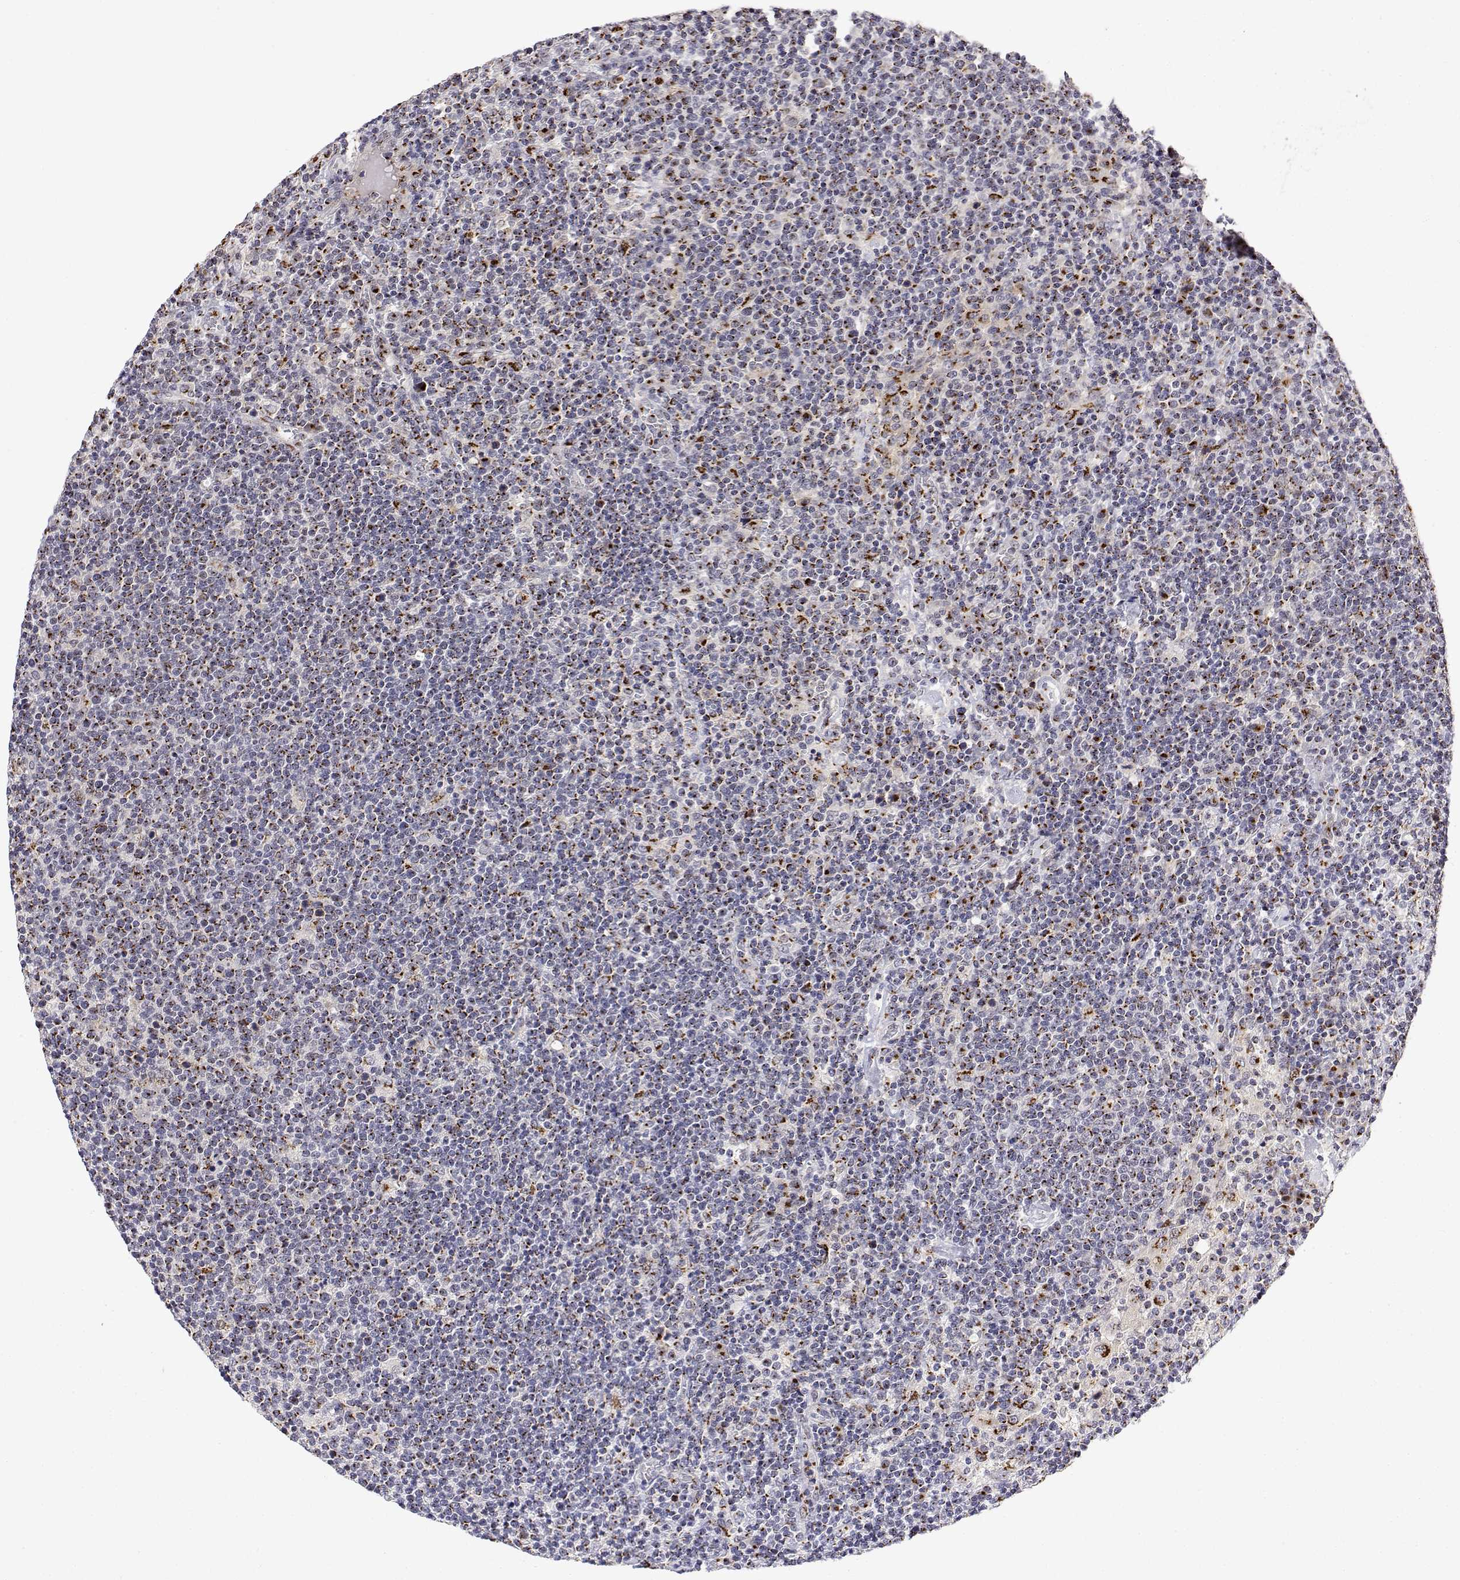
{"staining": {"intensity": "moderate", "quantity": "<25%", "location": "cytoplasmic/membranous"}, "tissue": "lymphoma", "cell_type": "Tumor cells", "image_type": "cancer", "snomed": [{"axis": "morphology", "description": "Malignant lymphoma, non-Hodgkin's type, High grade"}, {"axis": "topography", "description": "Lymph node"}], "caption": "Malignant lymphoma, non-Hodgkin's type (high-grade) stained for a protein (brown) shows moderate cytoplasmic/membranous positive expression in approximately <25% of tumor cells.", "gene": "YIPF3", "patient": {"sex": "male", "age": 61}}